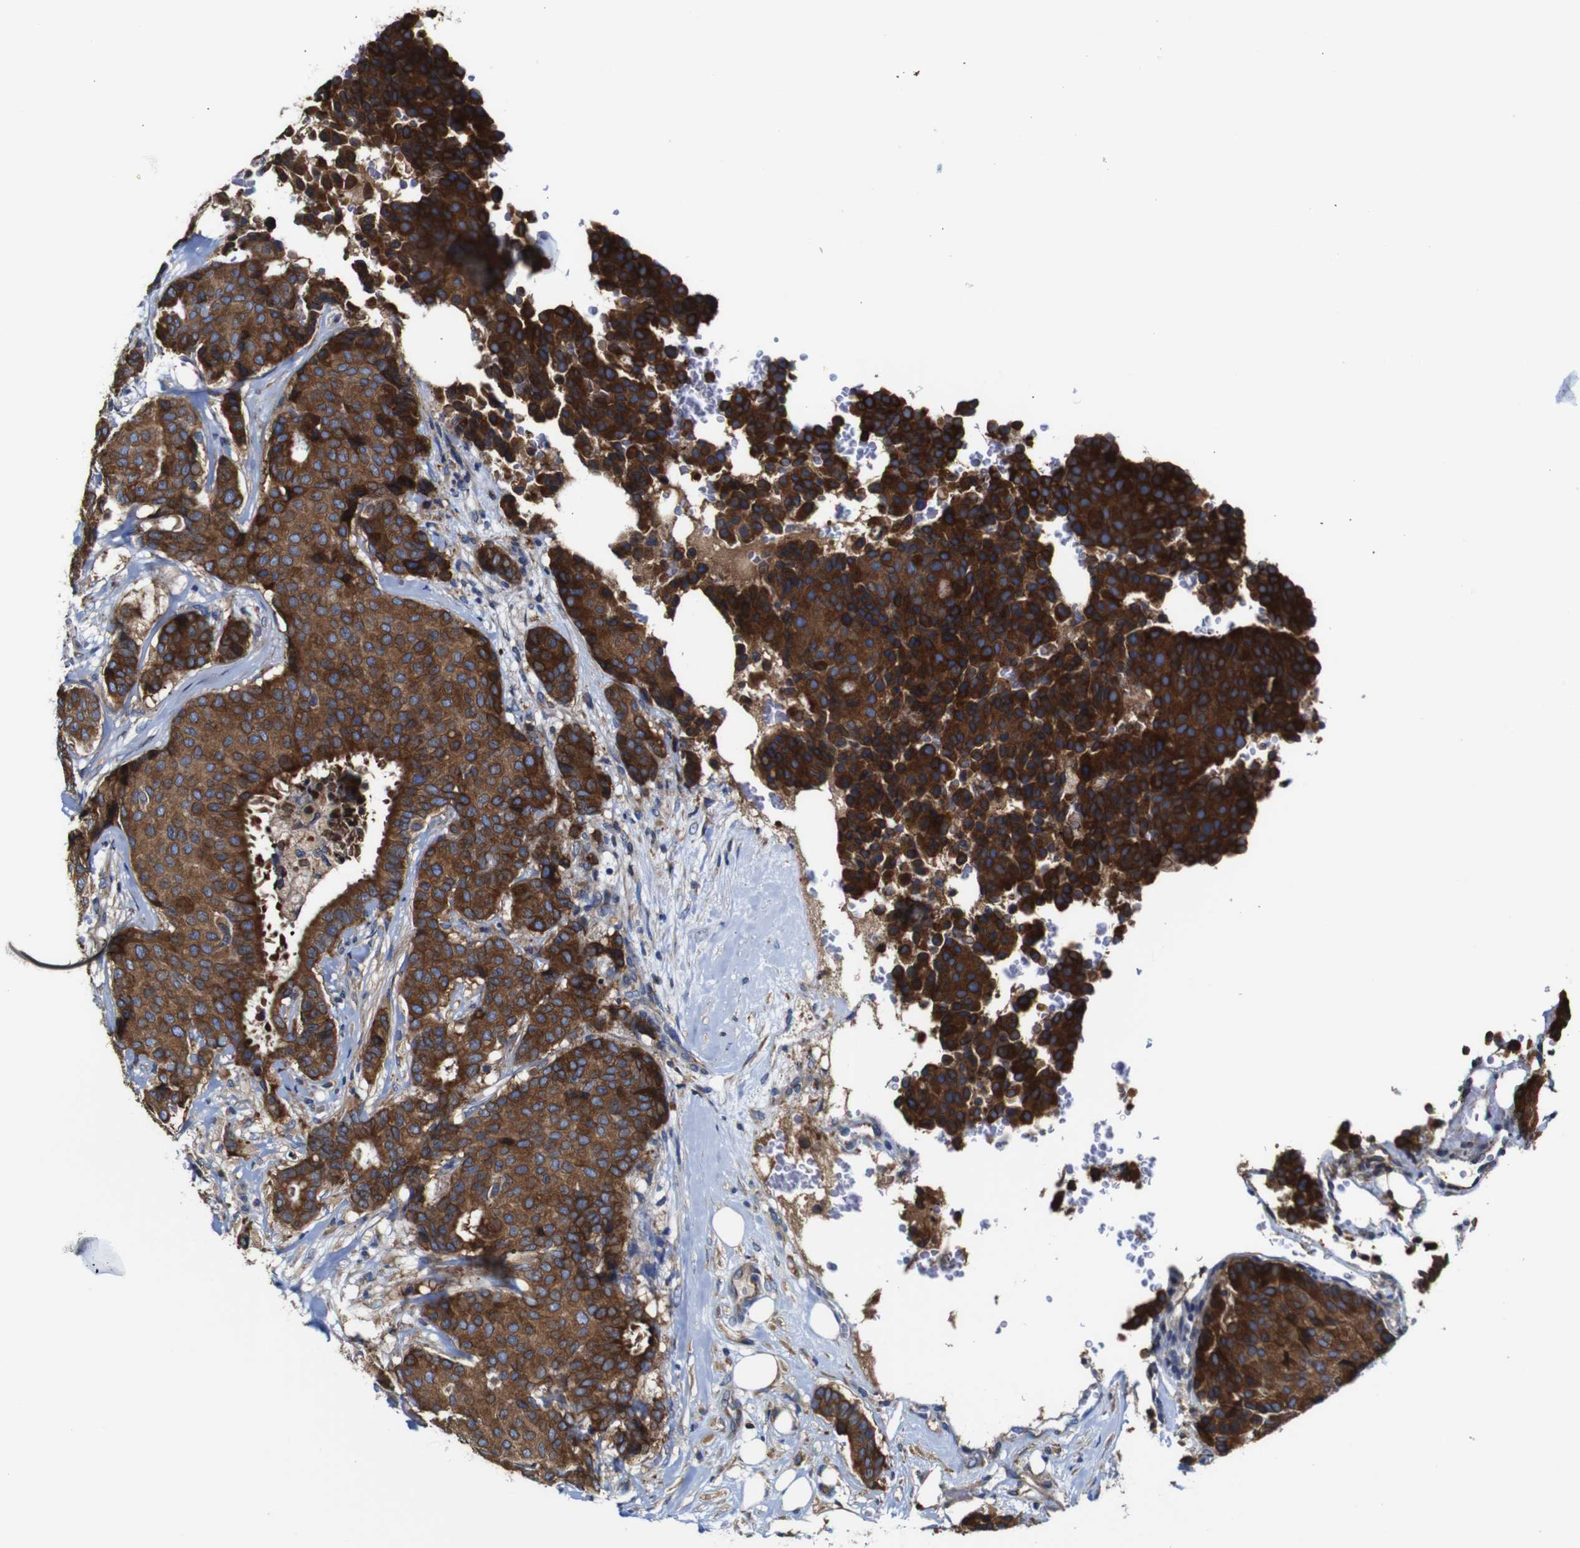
{"staining": {"intensity": "strong", "quantity": ">75%", "location": "cytoplasmic/membranous"}, "tissue": "breast cancer", "cell_type": "Tumor cells", "image_type": "cancer", "snomed": [{"axis": "morphology", "description": "Duct carcinoma"}, {"axis": "topography", "description": "Breast"}], "caption": "High-power microscopy captured an IHC histopathology image of breast infiltrating ductal carcinoma, revealing strong cytoplasmic/membranous staining in about >75% of tumor cells. (DAB (3,3'-diaminobenzidine) = brown stain, brightfield microscopy at high magnification).", "gene": "CLCC1", "patient": {"sex": "female", "age": 75}}